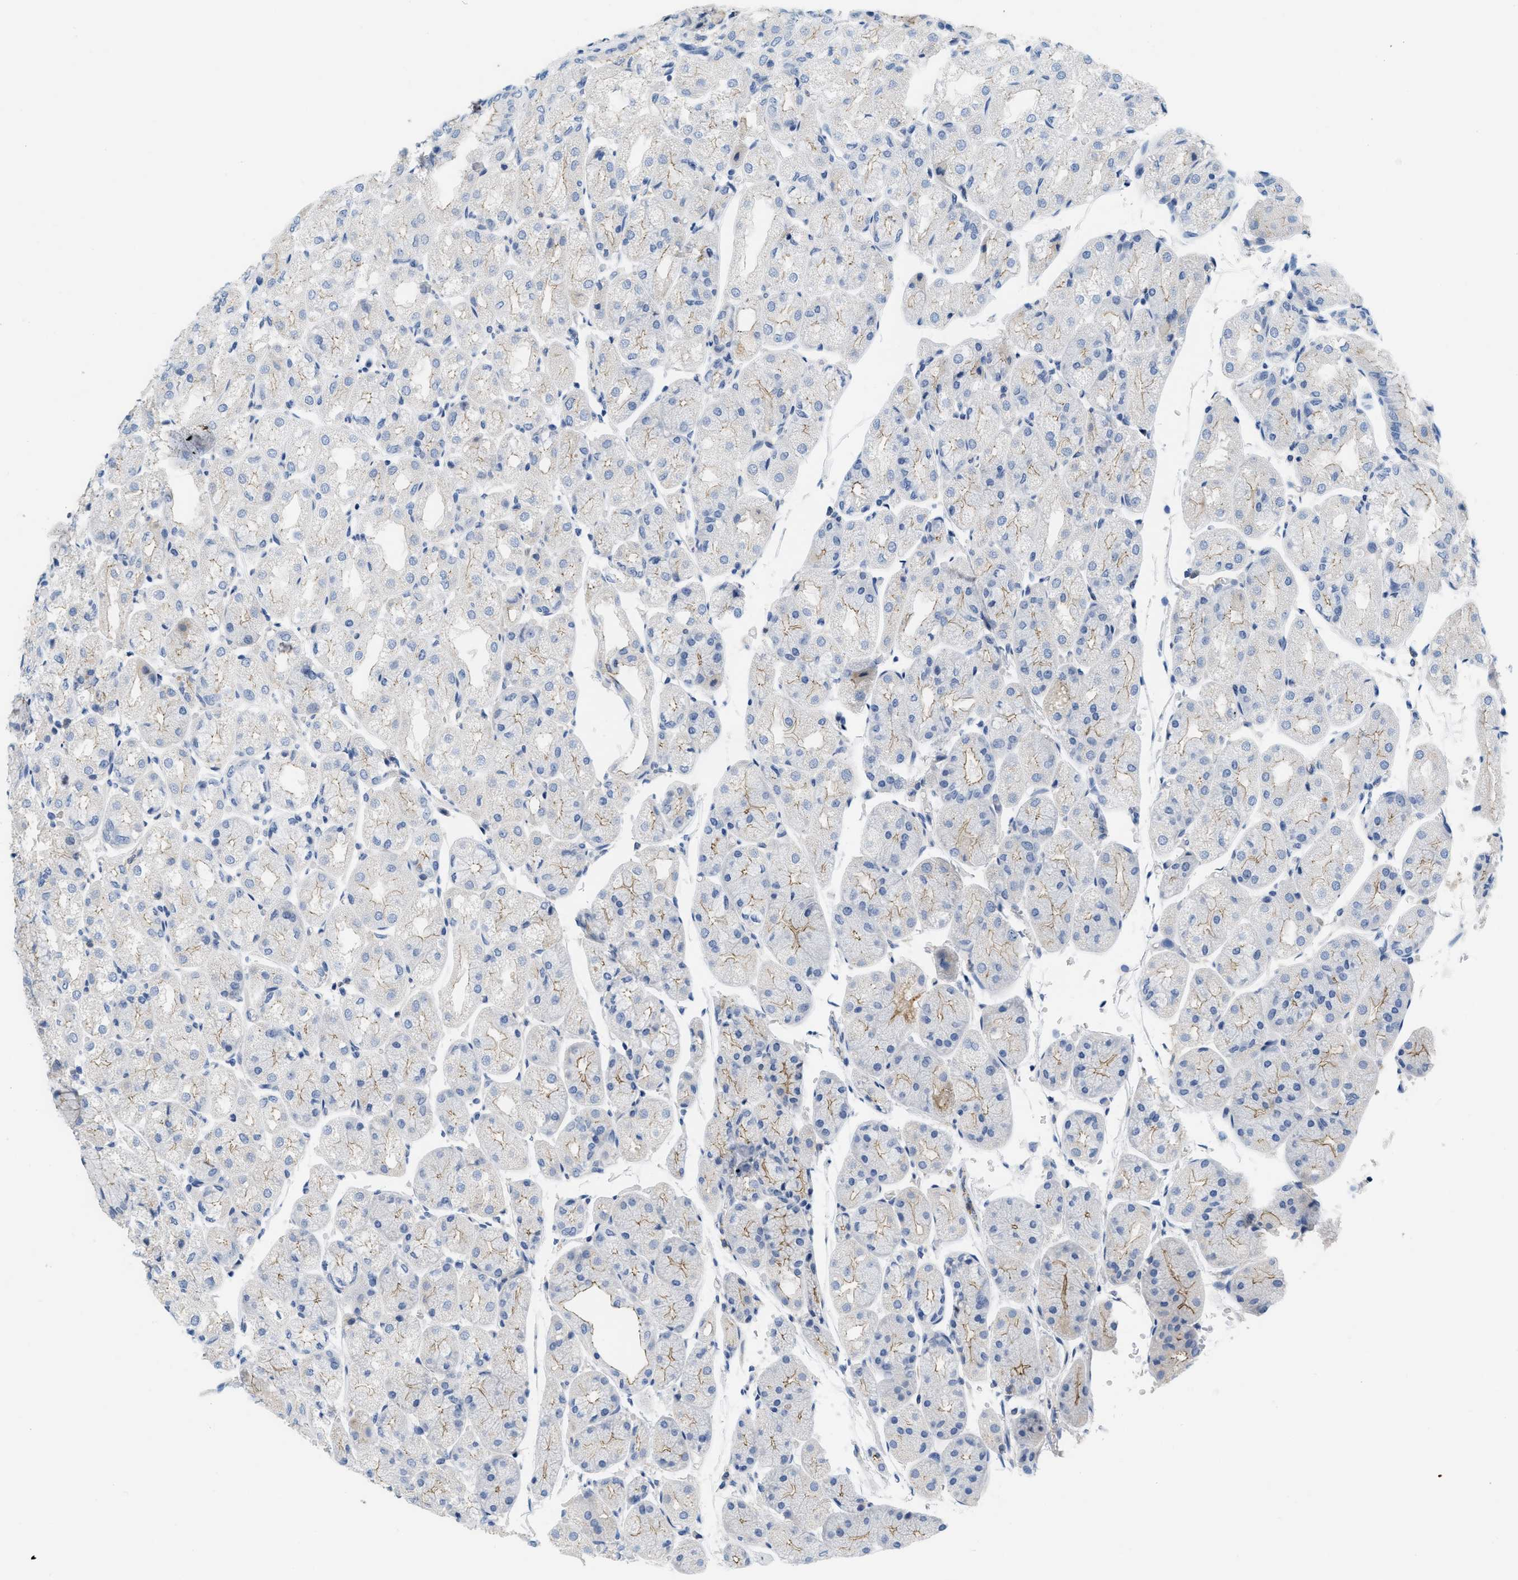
{"staining": {"intensity": "weak", "quantity": ">75%", "location": "cytoplasmic/membranous"}, "tissue": "stomach", "cell_type": "Glandular cells", "image_type": "normal", "snomed": [{"axis": "morphology", "description": "Normal tissue, NOS"}, {"axis": "topography", "description": "Stomach, upper"}], "caption": "DAB immunohistochemical staining of normal human stomach reveals weak cytoplasmic/membranous protein staining in about >75% of glandular cells. Using DAB (3,3'-diaminobenzidine) (brown) and hematoxylin (blue) stains, captured at high magnification using brightfield microscopy.", "gene": "CRB3", "patient": {"sex": "male", "age": 72}}